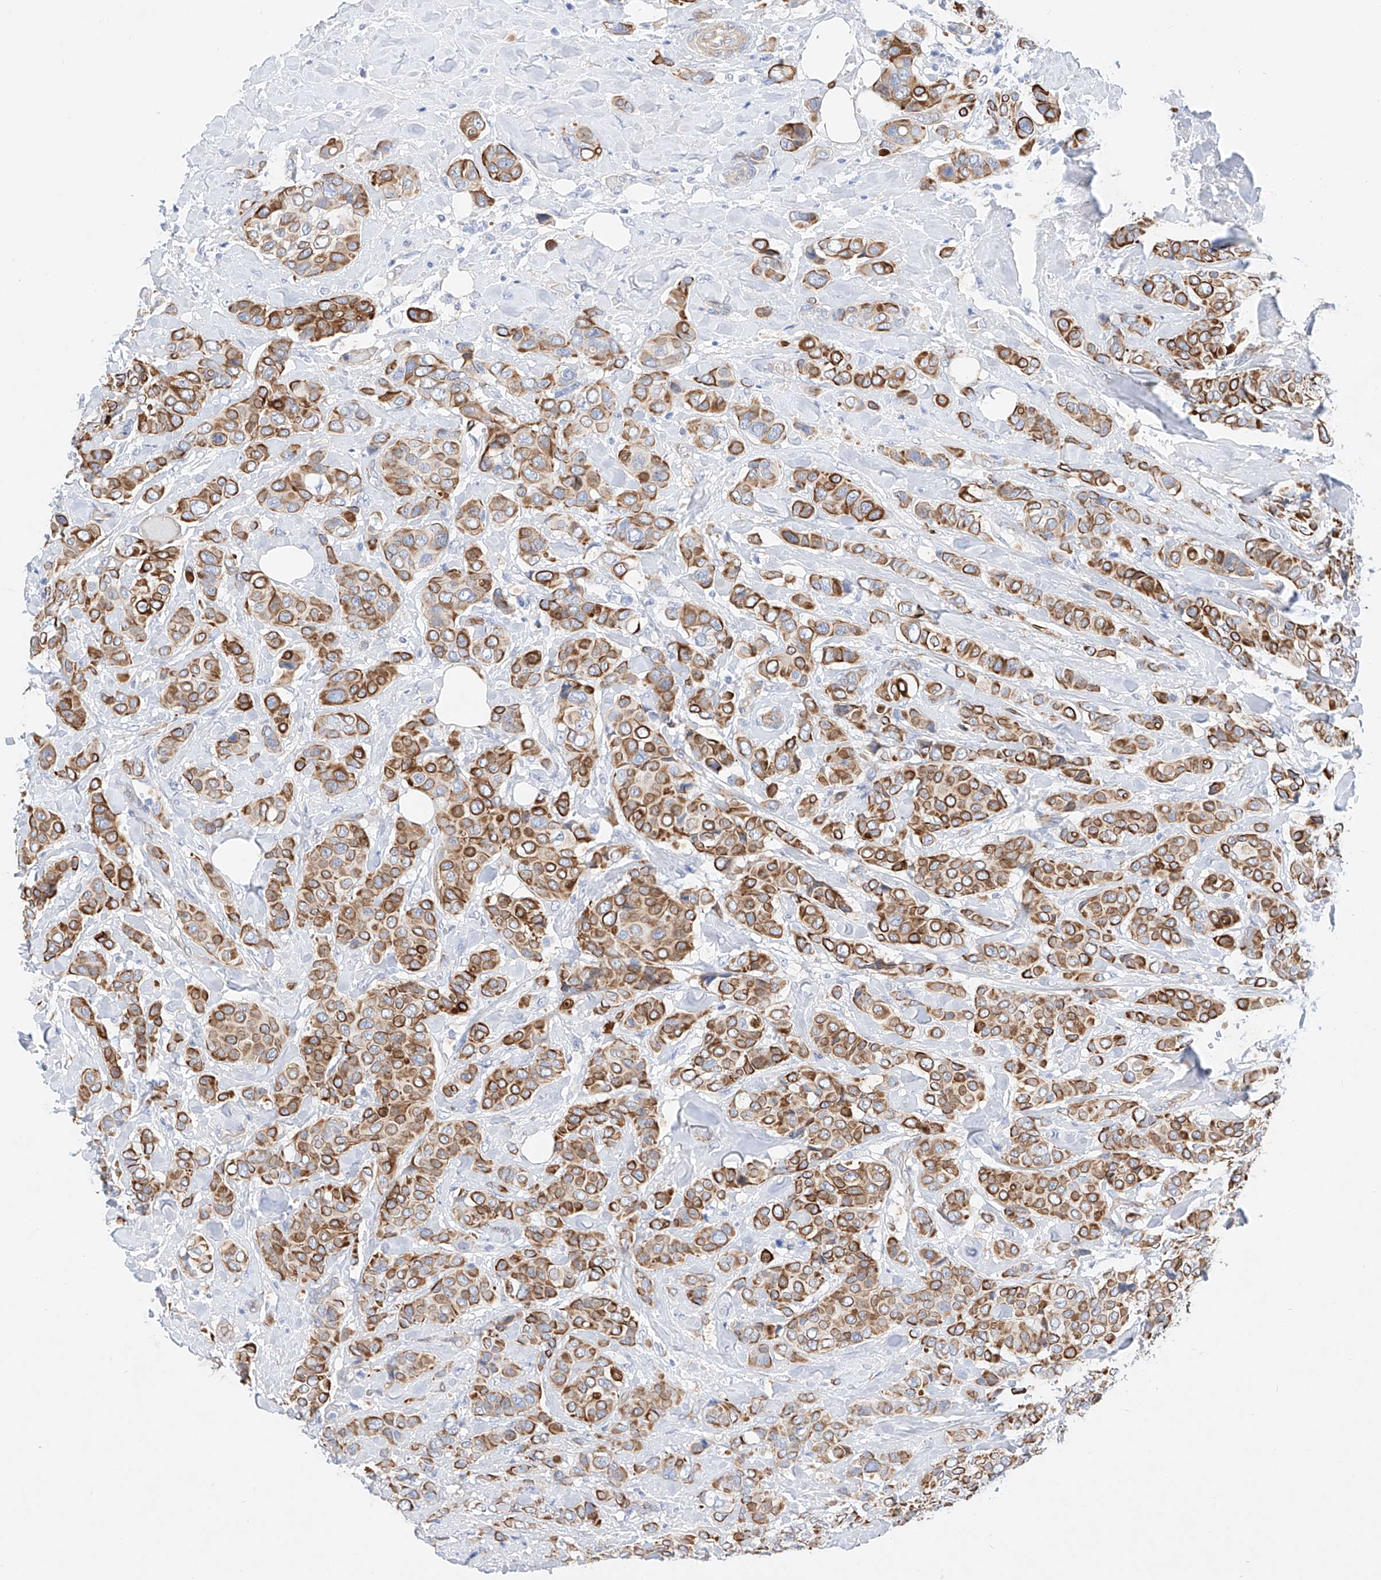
{"staining": {"intensity": "moderate", "quantity": ">75%", "location": "cytoplasmic/membranous"}, "tissue": "breast cancer", "cell_type": "Tumor cells", "image_type": "cancer", "snomed": [{"axis": "morphology", "description": "Lobular carcinoma"}, {"axis": "topography", "description": "Breast"}], "caption": "Immunohistochemistry (DAB) staining of breast lobular carcinoma exhibits moderate cytoplasmic/membranous protein expression in about >75% of tumor cells.", "gene": "SBSPON", "patient": {"sex": "female", "age": 51}}